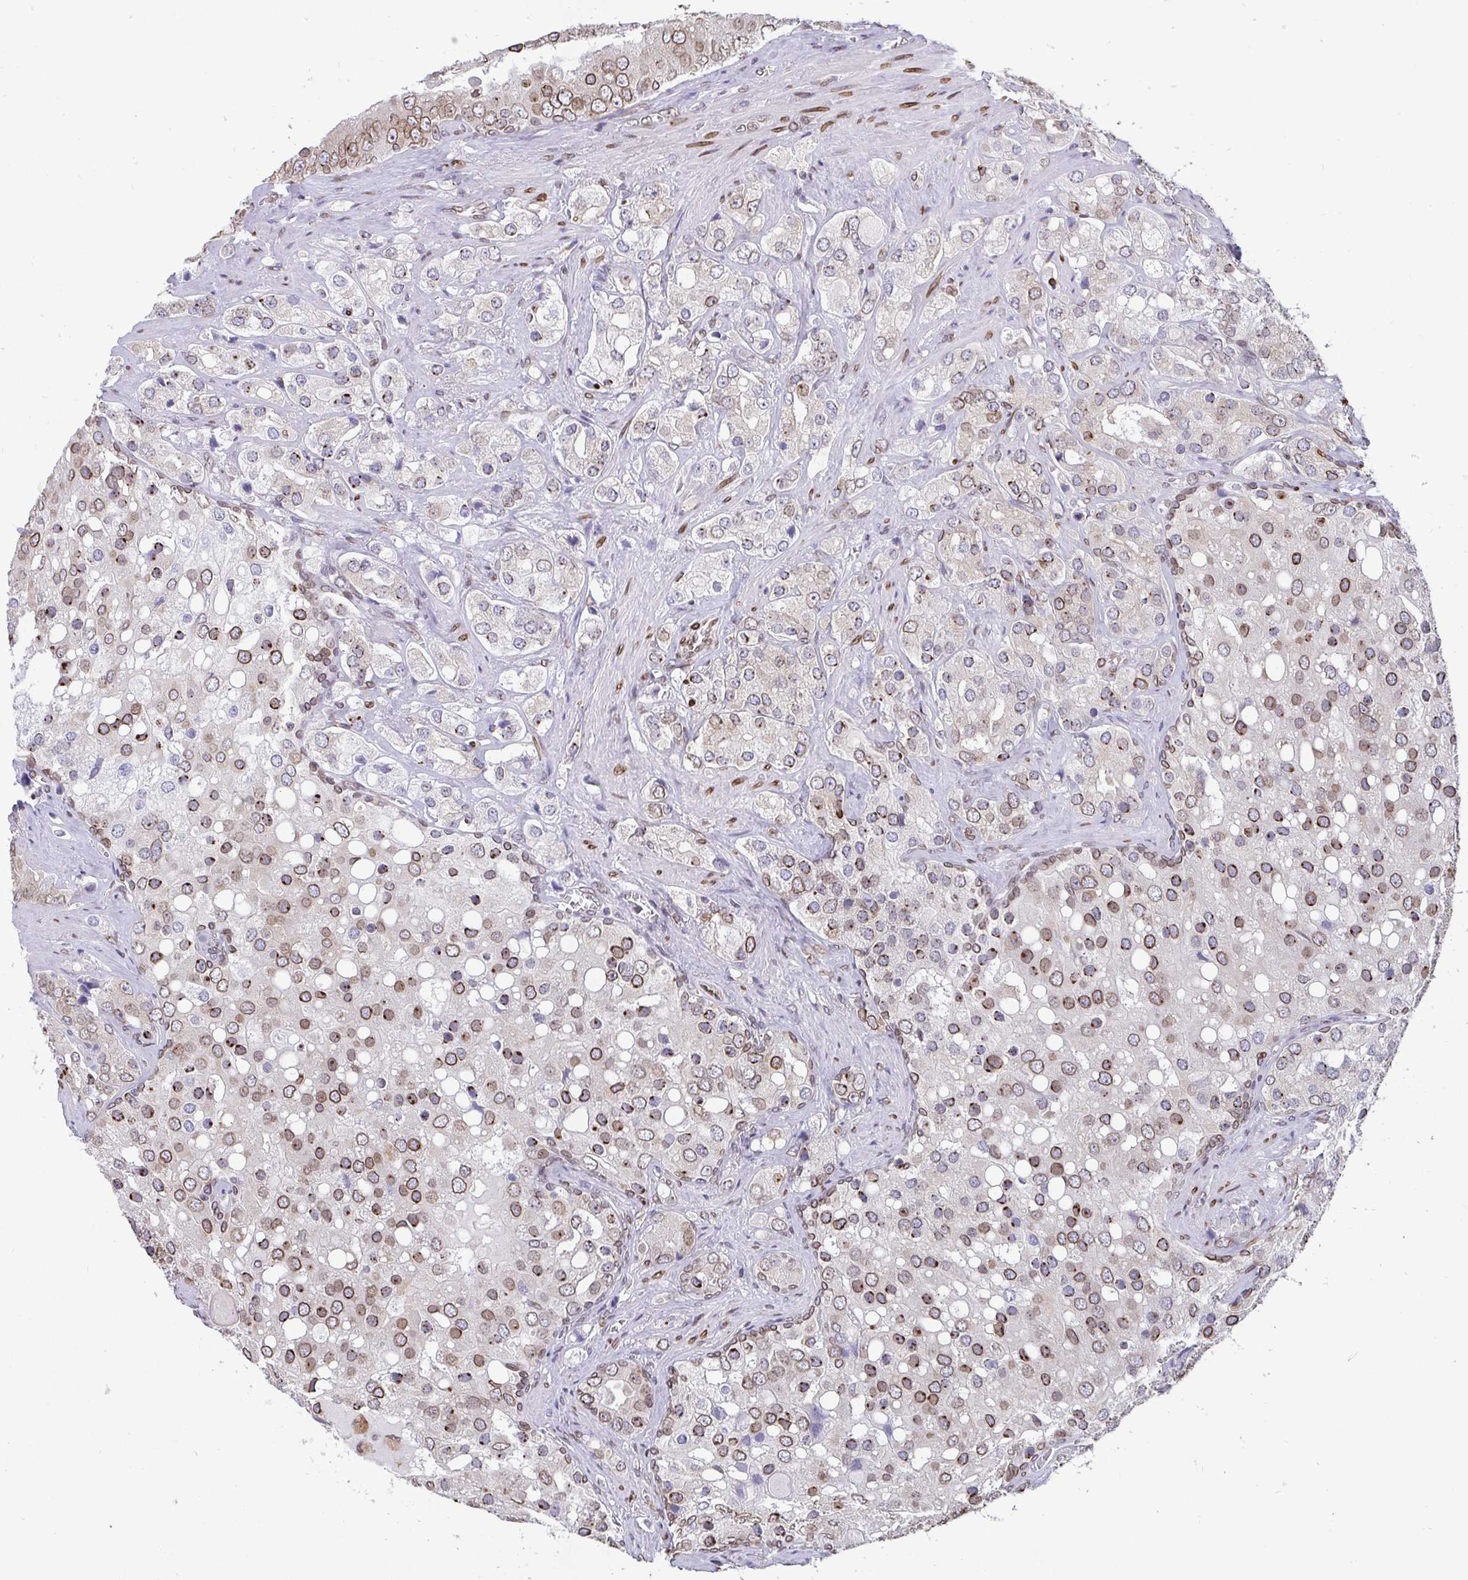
{"staining": {"intensity": "moderate", "quantity": ">75%", "location": "cytoplasmic/membranous,nuclear"}, "tissue": "prostate cancer", "cell_type": "Tumor cells", "image_type": "cancer", "snomed": [{"axis": "morphology", "description": "Adenocarcinoma, High grade"}, {"axis": "topography", "description": "Prostate"}], "caption": "Protein expression analysis of prostate cancer (adenocarcinoma (high-grade)) demonstrates moderate cytoplasmic/membranous and nuclear expression in approximately >75% of tumor cells. The staining was performed using DAB (3,3'-diaminobenzidine), with brown indicating positive protein expression. Nuclei are stained blue with hematoxylin.", "gene": "EMD", "patient": {"sex": "male", "age": 67}}